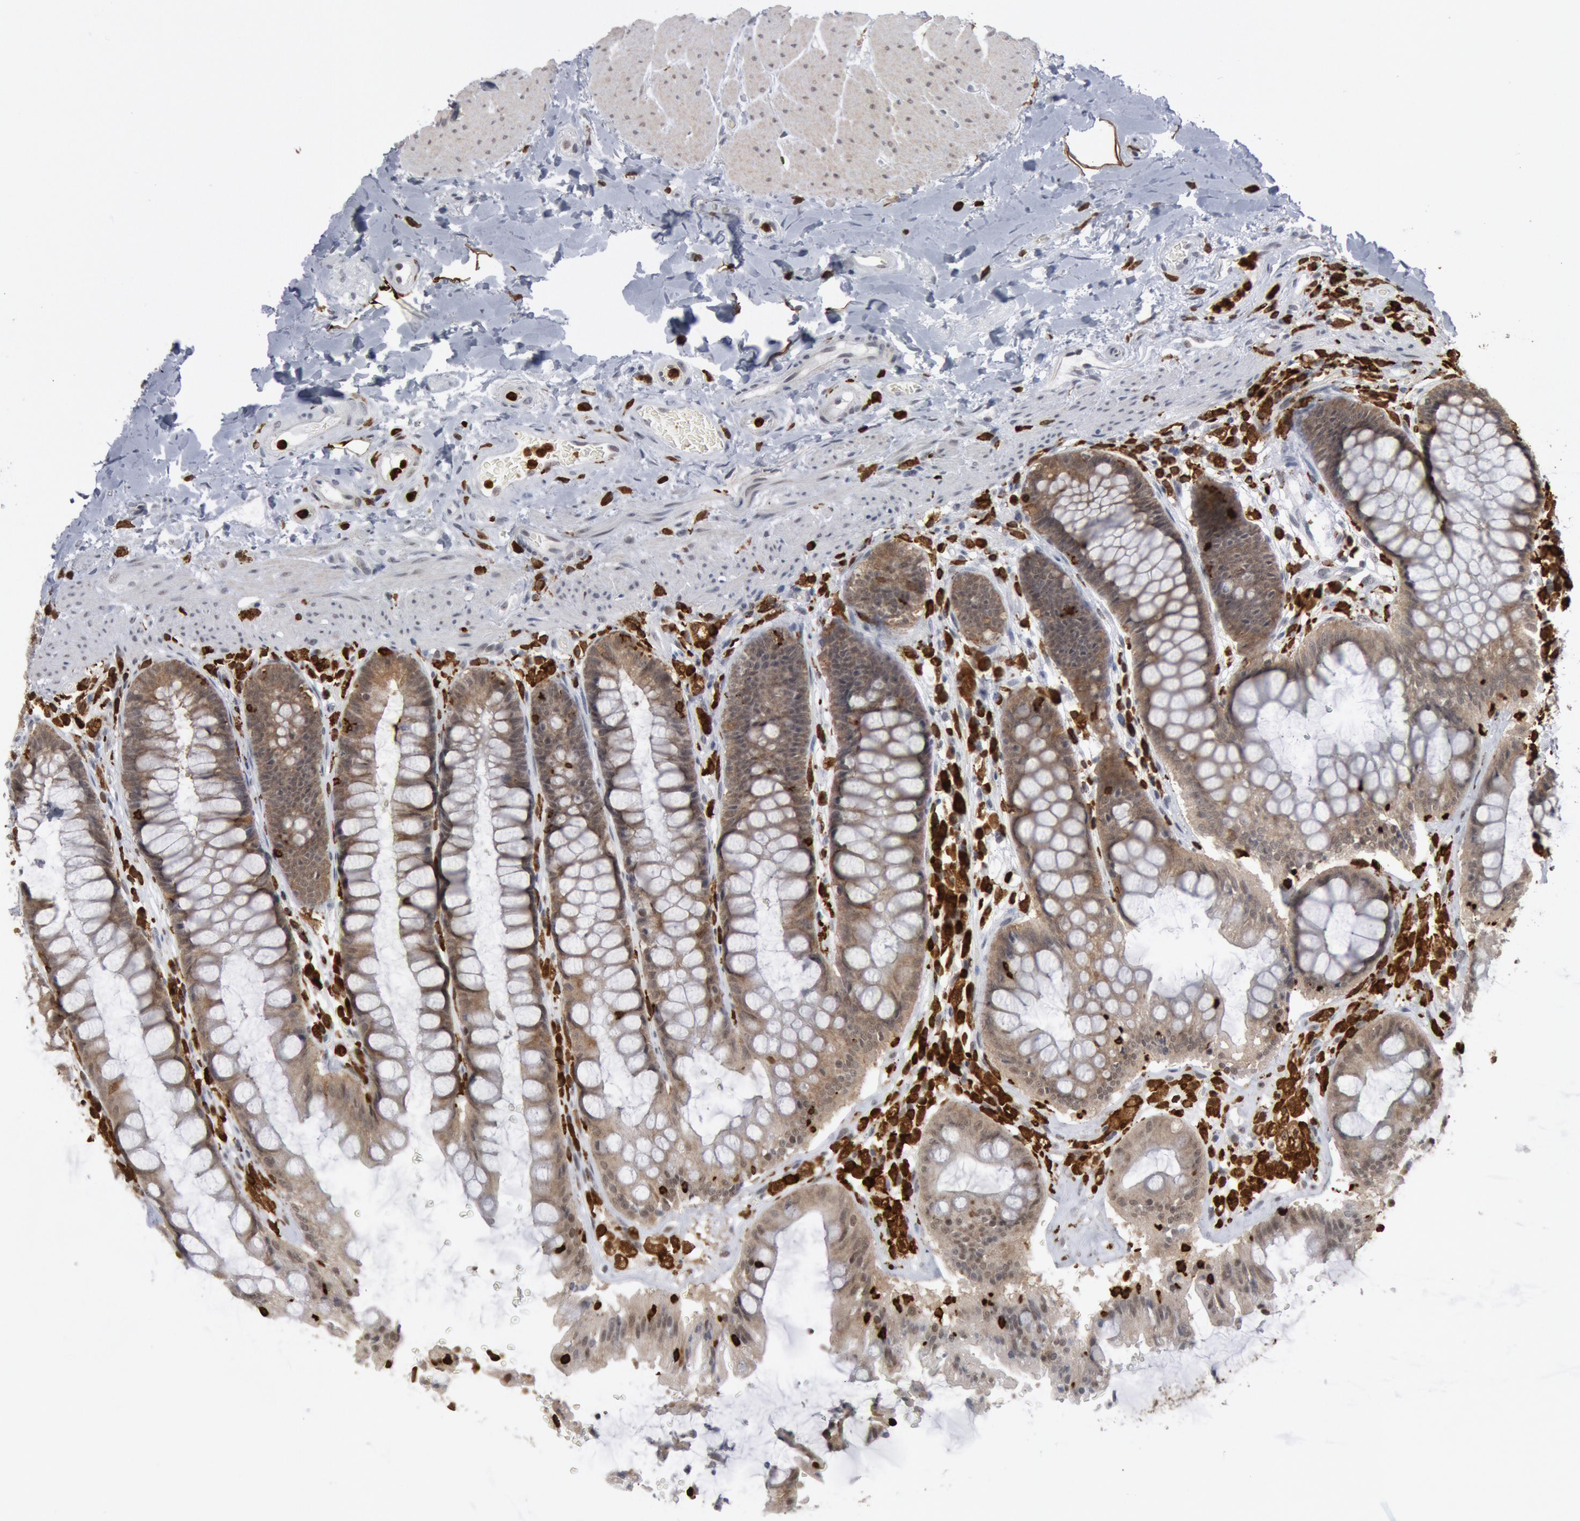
{"staining": {"intensity": "weak", "quantity": ">75%", "location": "cytoplasmic/membranous"}, "tissue": "rectum", "cell_type": "Glandular cells", "image_type": "normal", "snomed": [{"axis": "morphology", "description": "Normal tissue, NOS"}, {"axis": "topography", "description": "Rectum"}], "caption": "High-power microscopy captured an immunohistochemistry (IHC) image of benign rectum, revealing weak cytoplasmic/membranous staining in about >75% of glandular cells.", "gene": "PTPN6", "patient": {"sex": "female", "age": 46}}